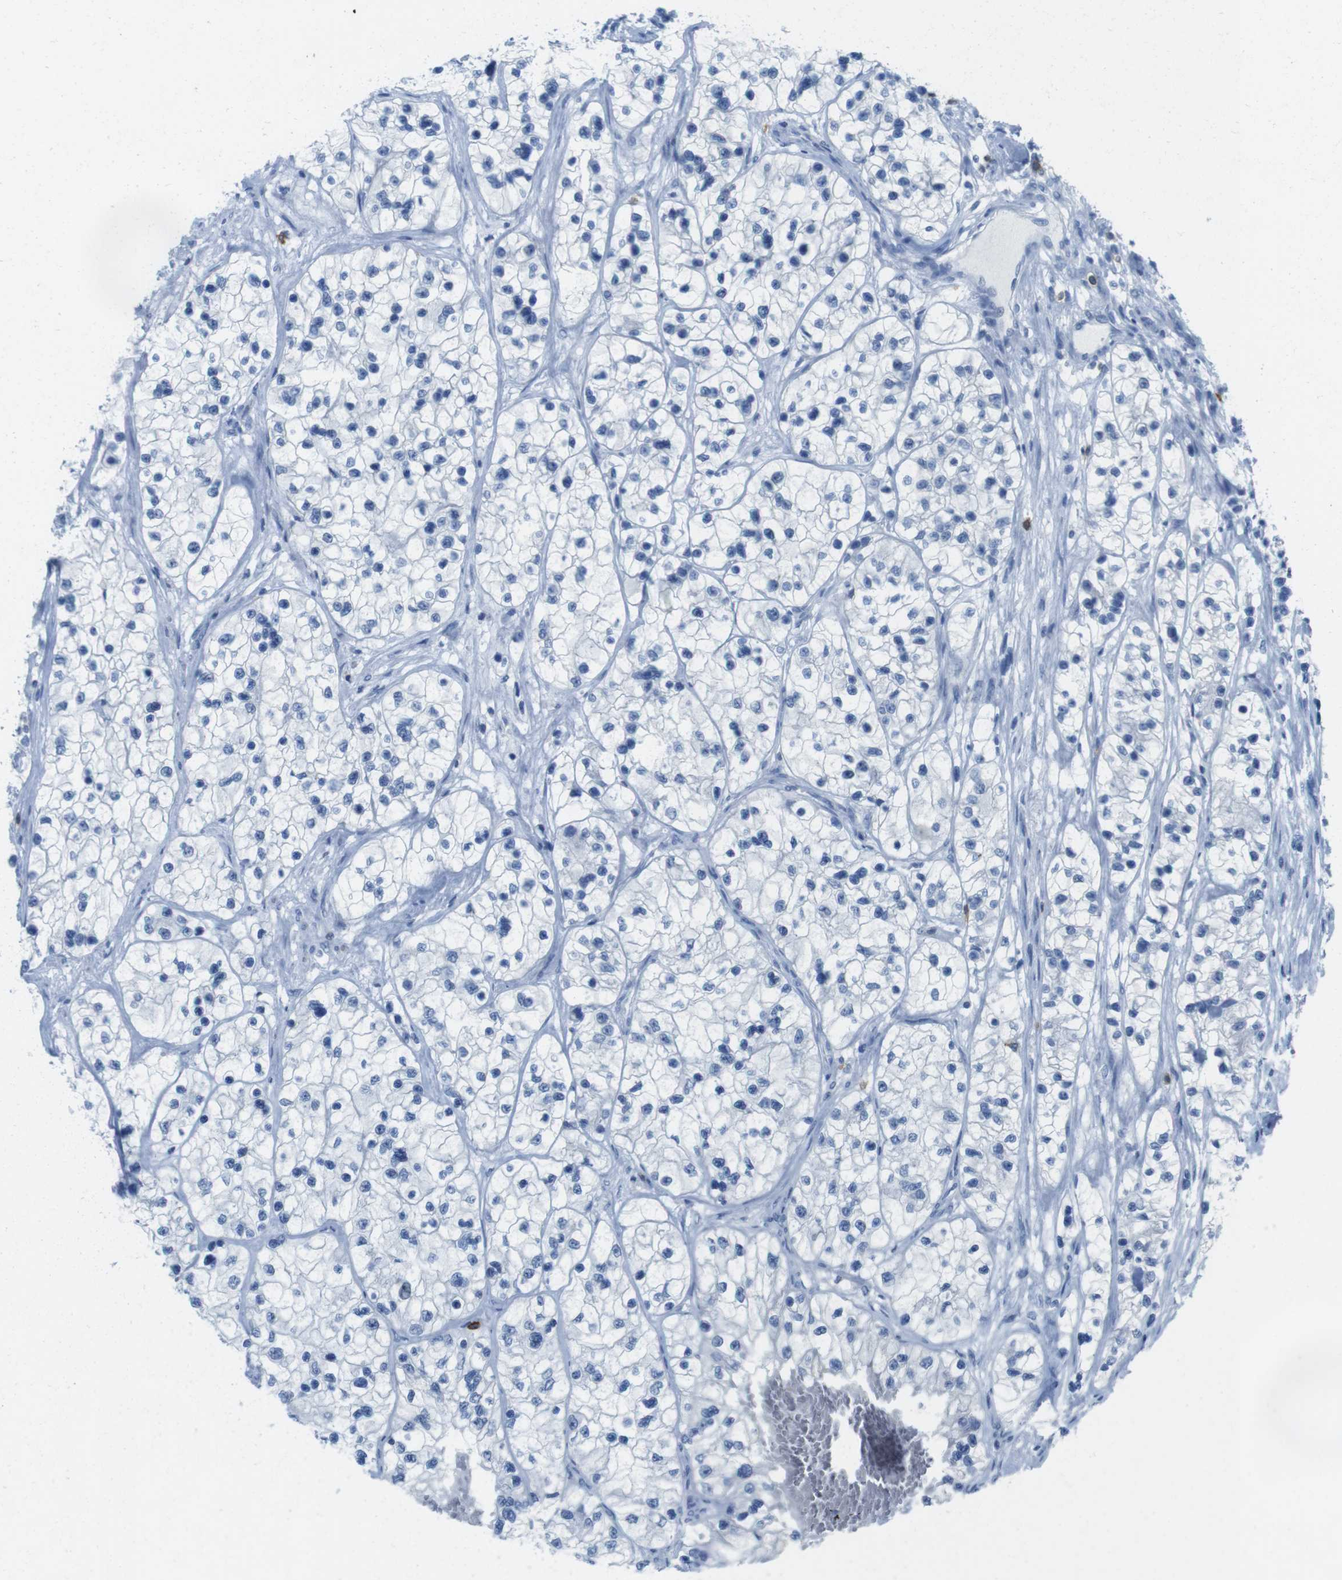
{"staining": {"intensity": "negative", "quantity": "none", "location": "none"}, "tissue": "renal cancer", "cell_type": "Tumor cells", "image_type": "cancer", "snomed": [{"axis": "morphology", "description": "Adenocarcinoma, NOS"}, {"axis": "topography", "description": "Kidney"}], "caption": "A micrograph of adenocarcinoma (renal) stained for a protein shows no brown staining in tumor cells. Brightfield microscopy of IHC stained with DAB (brown) and hematoxylin (blue), captured at high magnification.", "gene": "CD5", "patient": {"sex": "female", "age": 57}}